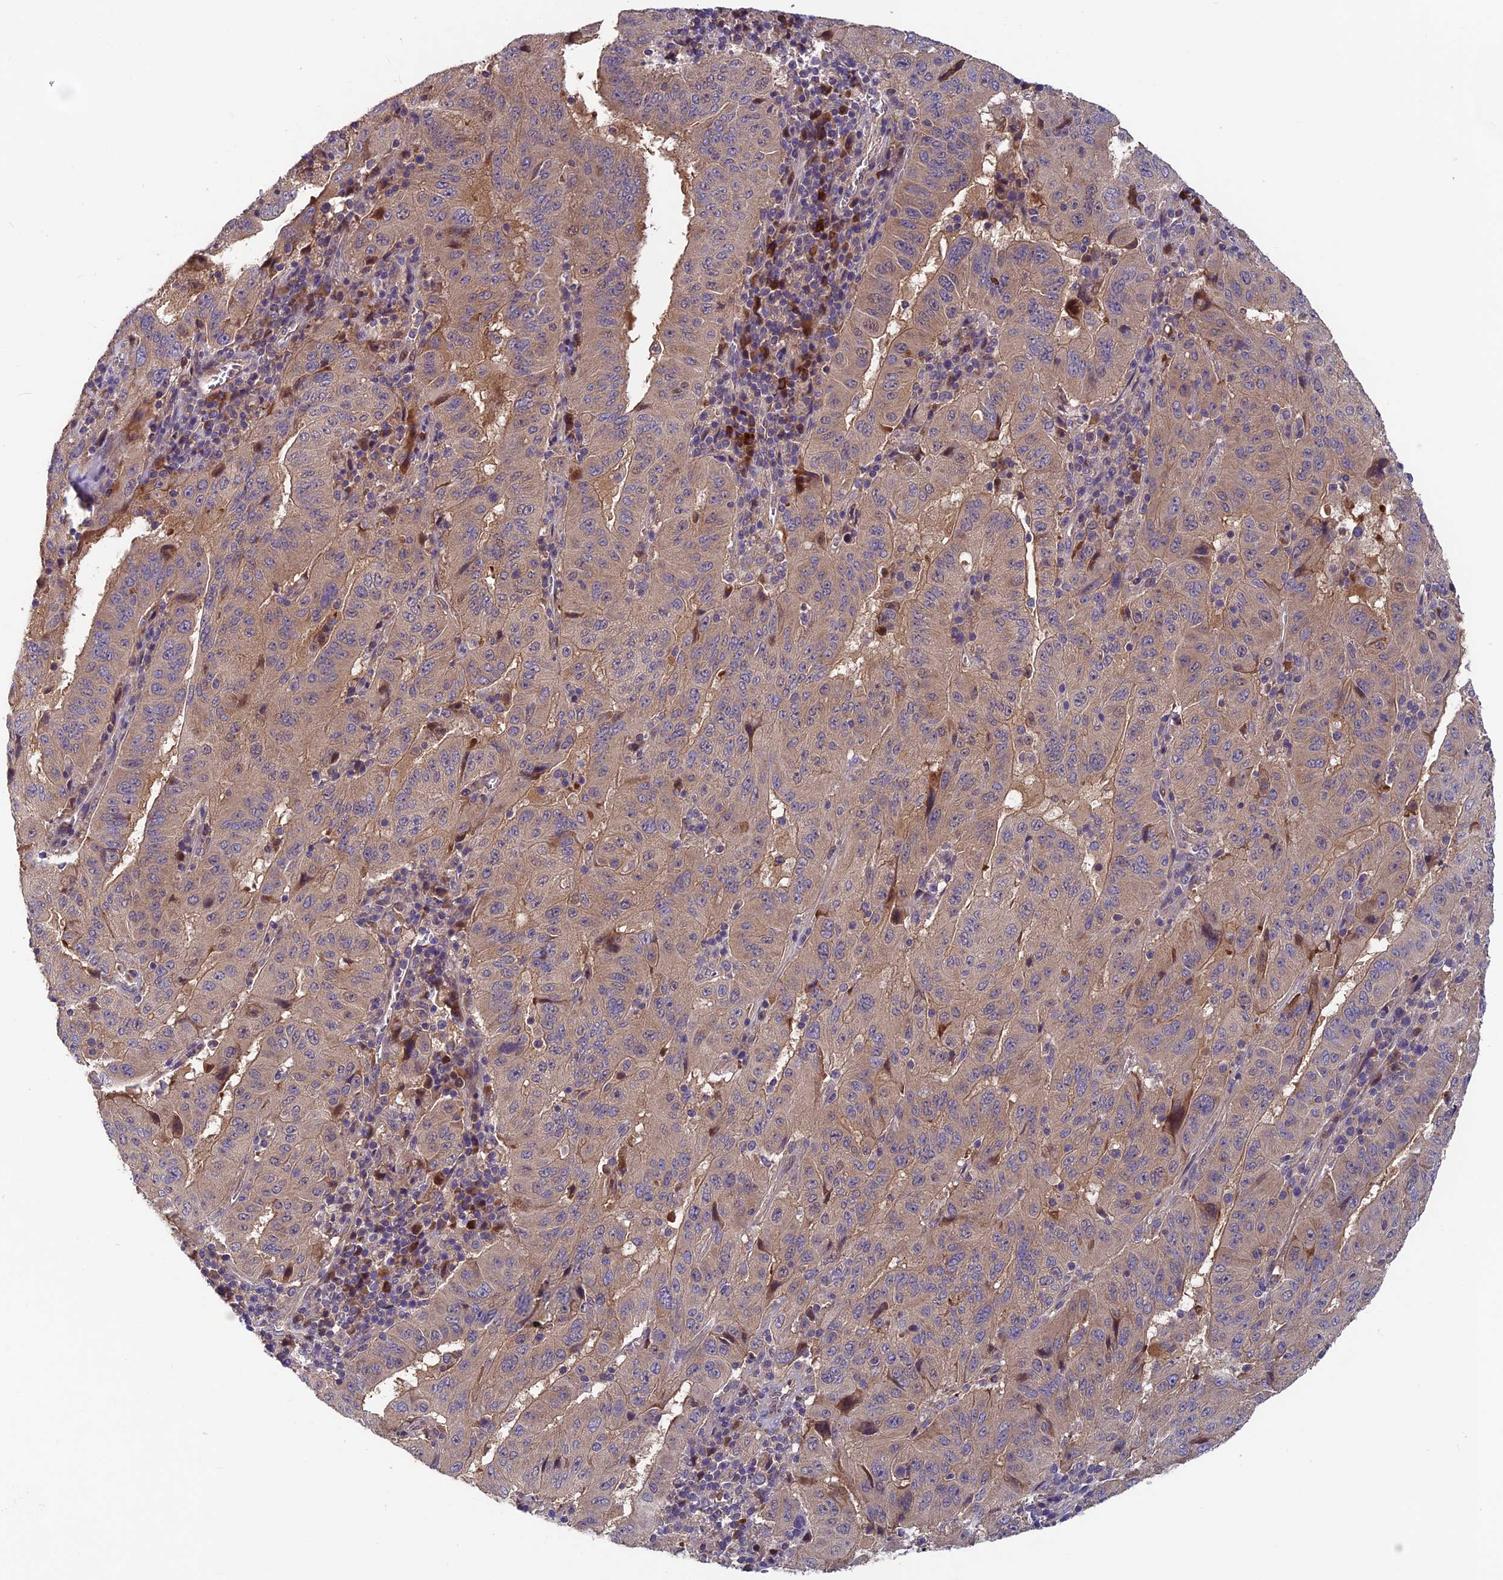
{"staining": {"intensity": "weak", "quantity": "<25%", "location": "cytoplasmic/membranous"}, "tissue": "pancreatic cancer", "cell_type": "Tumor cells", "image_type": "cancer", "snomed": [{"axis": "morphology", "description": "Adenocarcinoma, NOS"}, {"axis": "topography", "description": "Pancreas"}], "caption": "DAB (3,3'-diaminobenzidine) immunohistochemical staining of human adenocarcinoma (pancreatic) shows no significant positivity in tumor cells.", "gene": "CCDC15", "patient": {"sex": "male", "age": 63}}